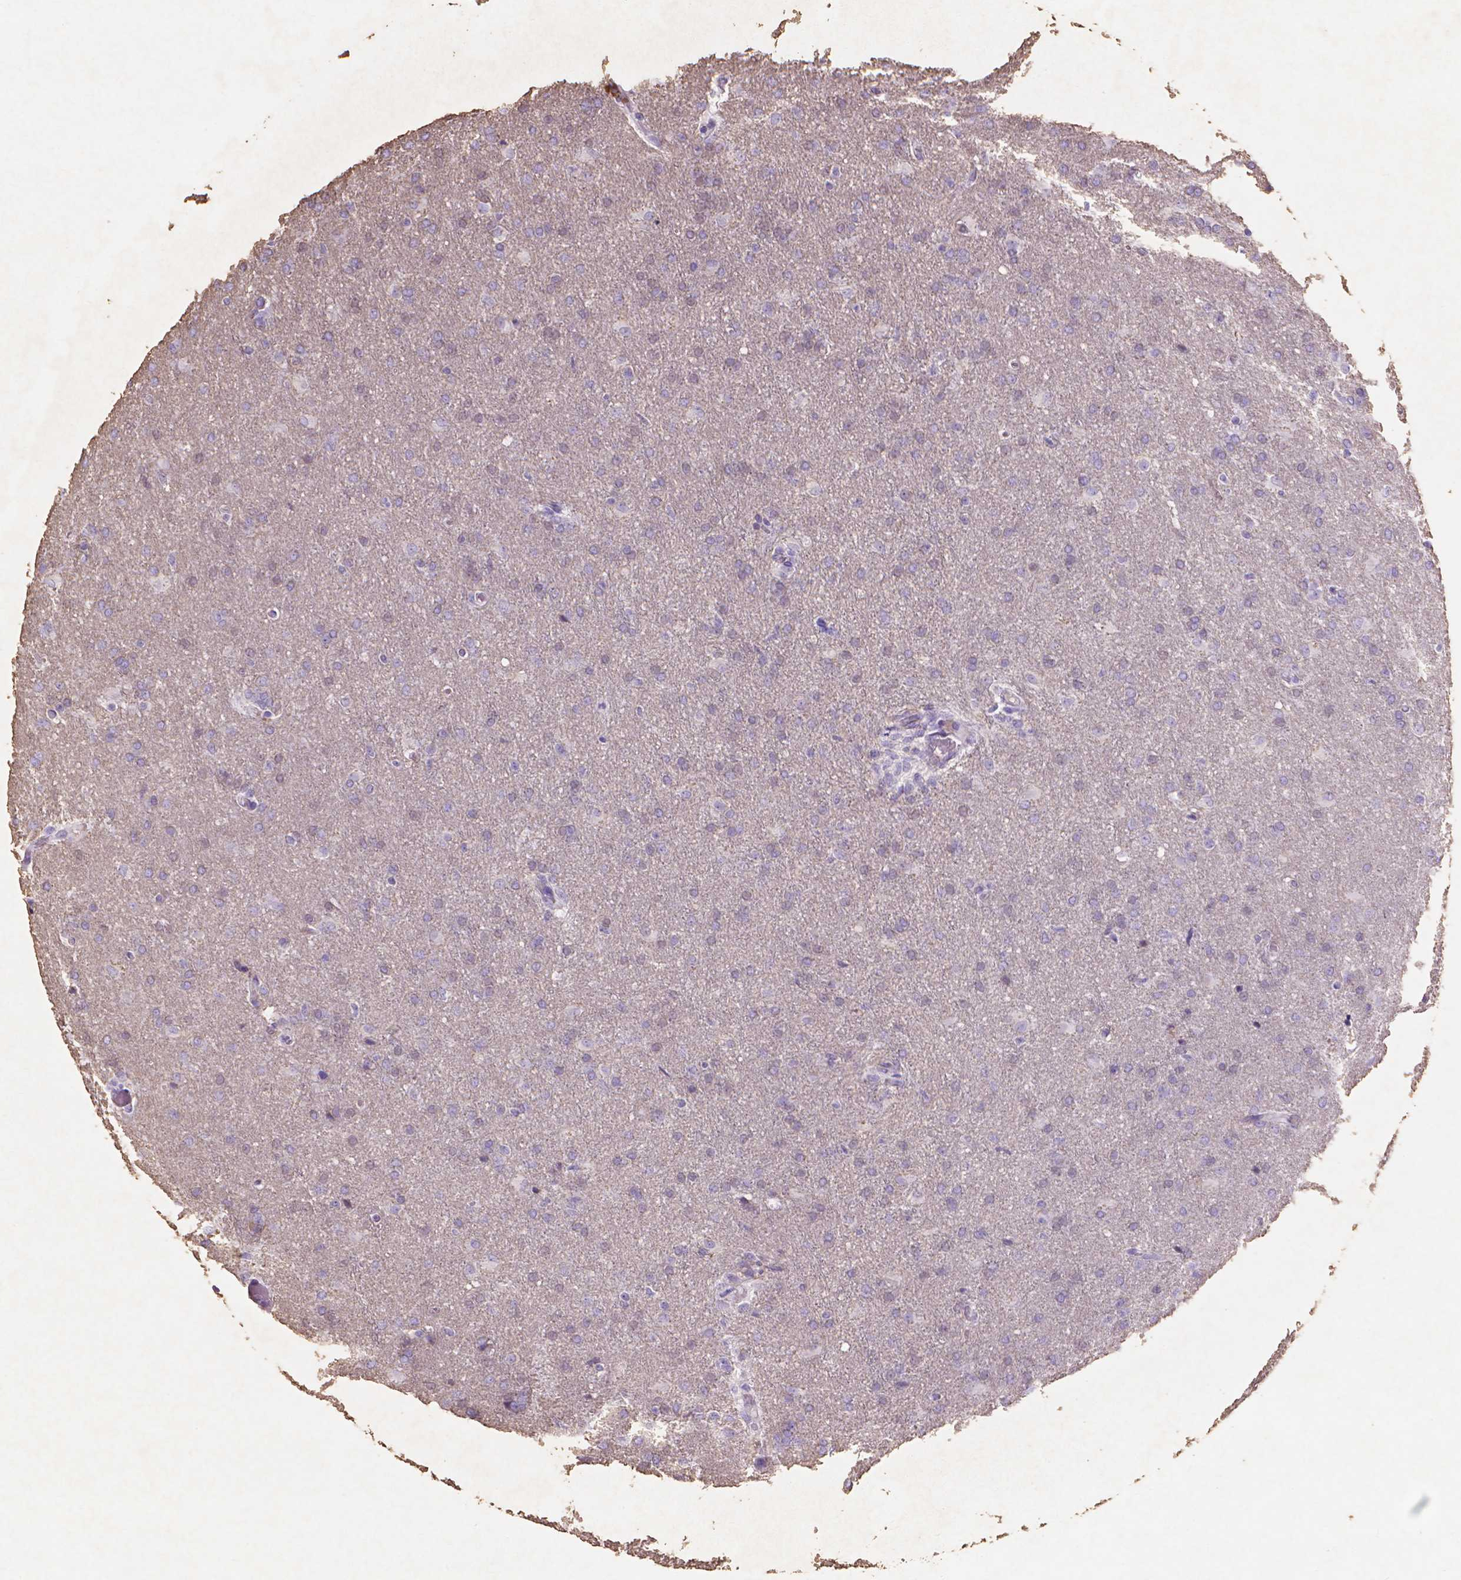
{"staining": {"intensity": "negative", "quantity": "none", "location": "none"}, "tissue": "glioma", "cell_type": "Tumor cells", "image_type": "cancer", "snomed": [{"axis": "morphology", "description": "Glioma, malignant, High grade"}, {"axis": "topography", "description": "Brain"}], "caption": "A photomicrograph of human glioma is negative for staining in tumor cells.", "gene": "MMP11", "patient": {"sex": "male", "age": 68}}